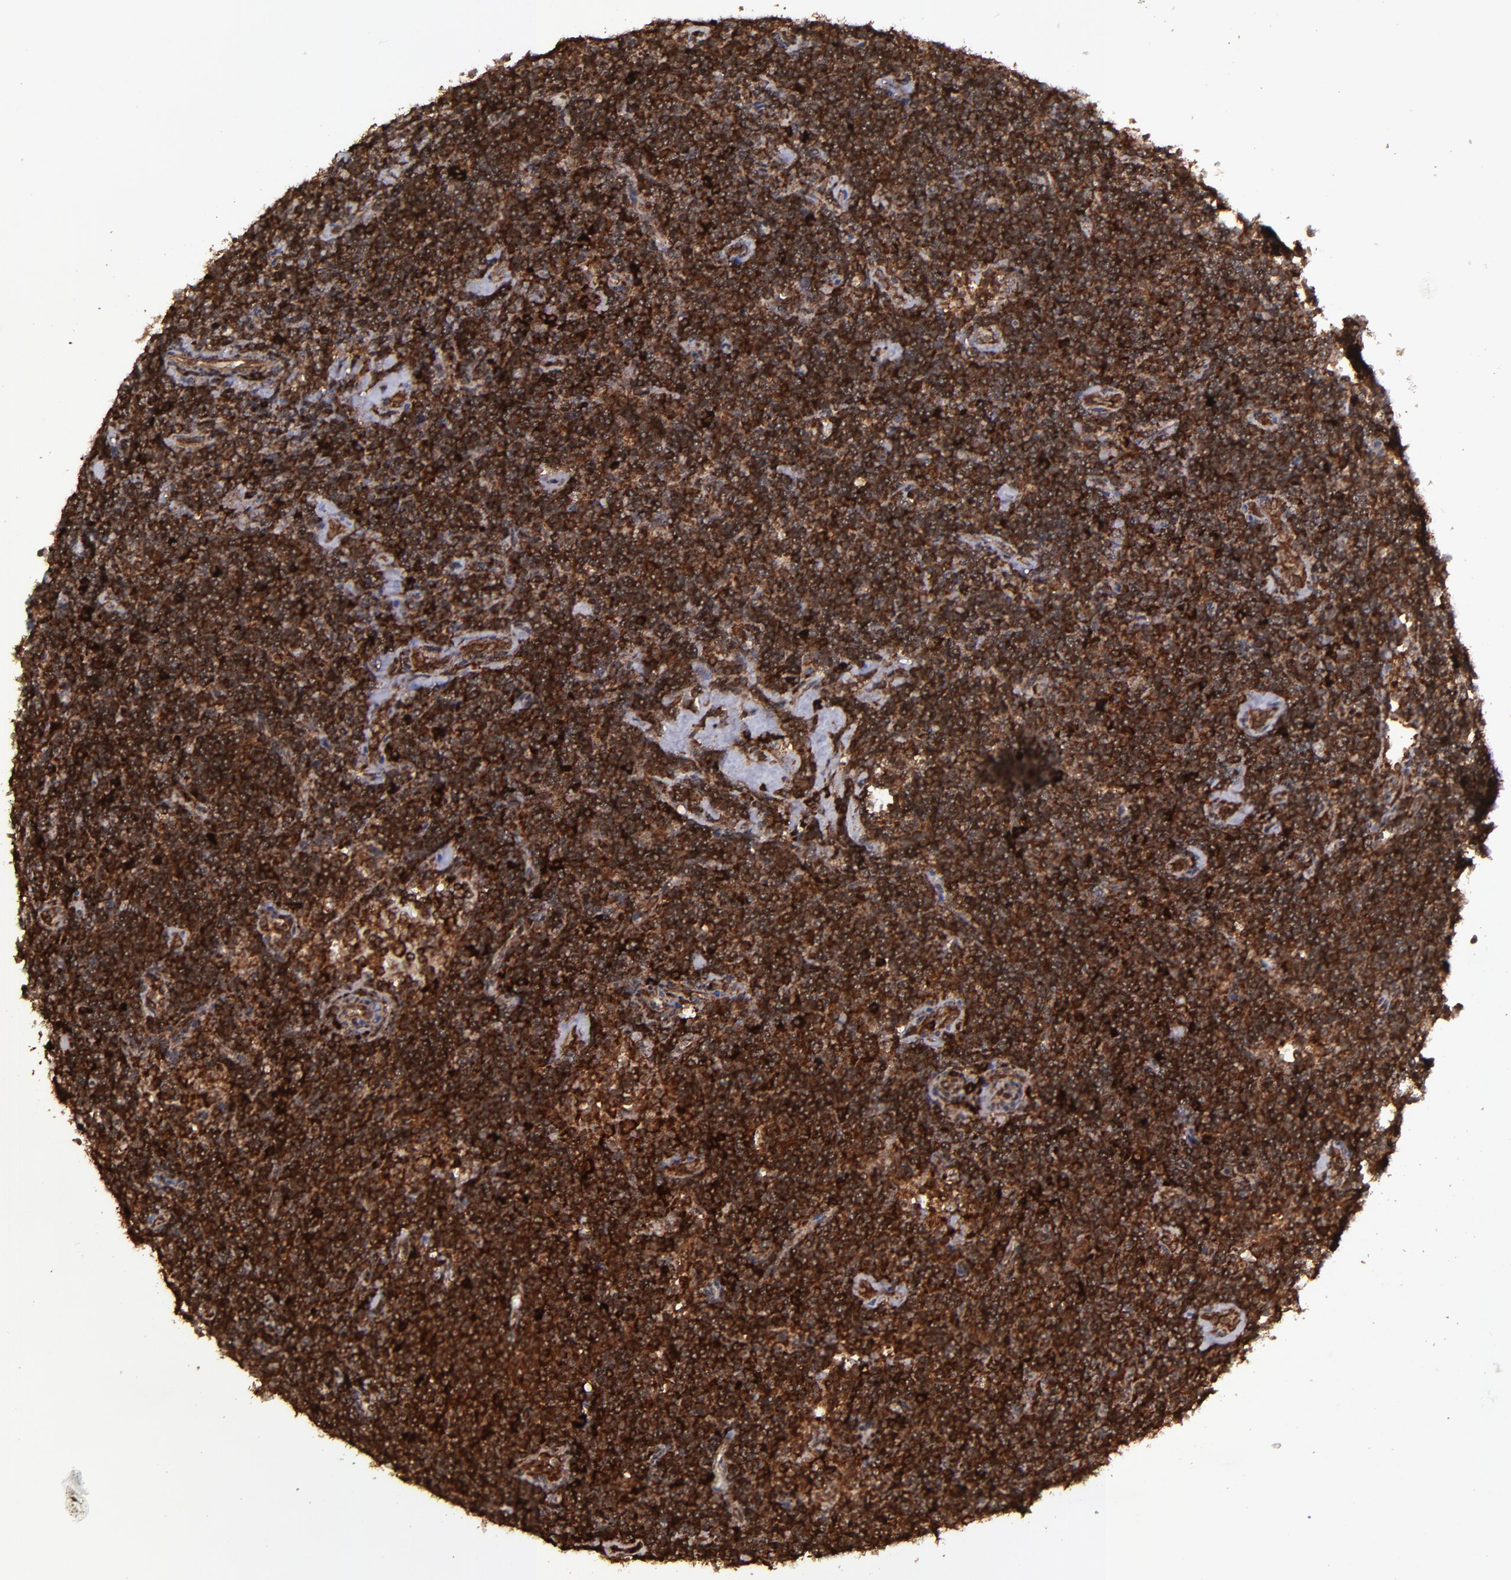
{"staining": {"intensity": "strong", "quantity": ">75%", "location": "cytoplasmic/membranous,nuclear"}, "tissue": "lymphoma", "cell_type": "Tumor cells", "image_type": "cancer", "snomed": [{"axis": "morphology", "description": "Malignant lymphoma, non-Hodgkin's type, Low grade"}, {"axis": "topography", "description": "Lymph node"}], "caption": "Immunohistochemical staining of malignant lymphoma, non-Hodgkin's type (low-grade) demonstrates high levels of strong cytoplasmic/membranous and nuclear expression in approximately >75% of tumor cells.", "gene": "EIF4ENIF1", "patient": {"sex": "male", "age": 70}}